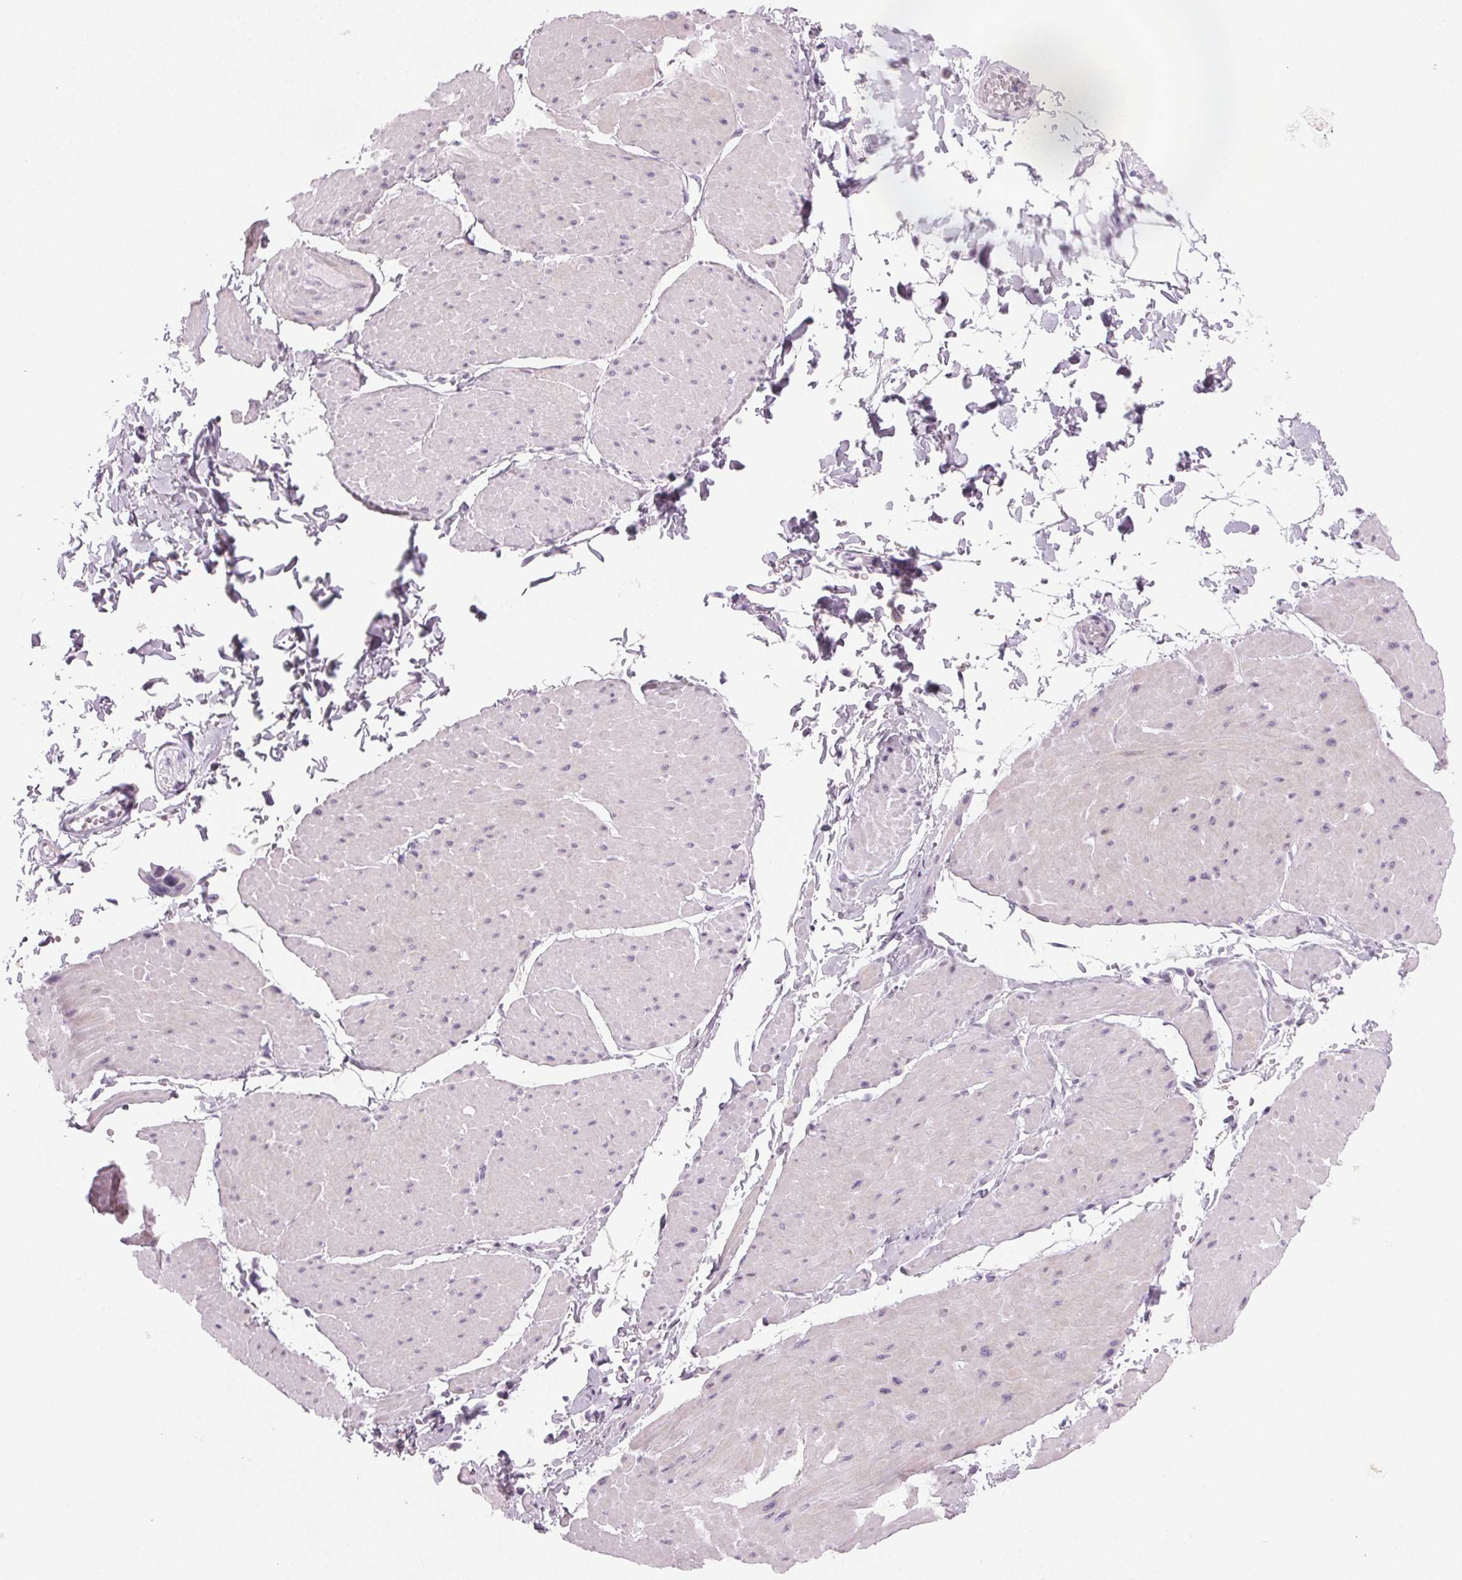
{"staining": {"intensity": "negative", "quantity": "none", "location": "none"}, "tissue": "adipose tissue", "cell_type": "Adipocytes", "image_type": "normal", "snomed": [{"axis": "morphology", "description": "Normal tissue, NOS"}, {"axis": "topography", "description": "Smooth muscle"}, {"axis": "topography", "description": "Peripheral nerve tissue"}], "caption": "IHC photomicrograph of unremarkable human adipose tissue stained for a protein (brown), which reveals no positivity in adipocytes.", "gene": "IGF2BP1", "patient": {"sex": "male", "age": 58}}